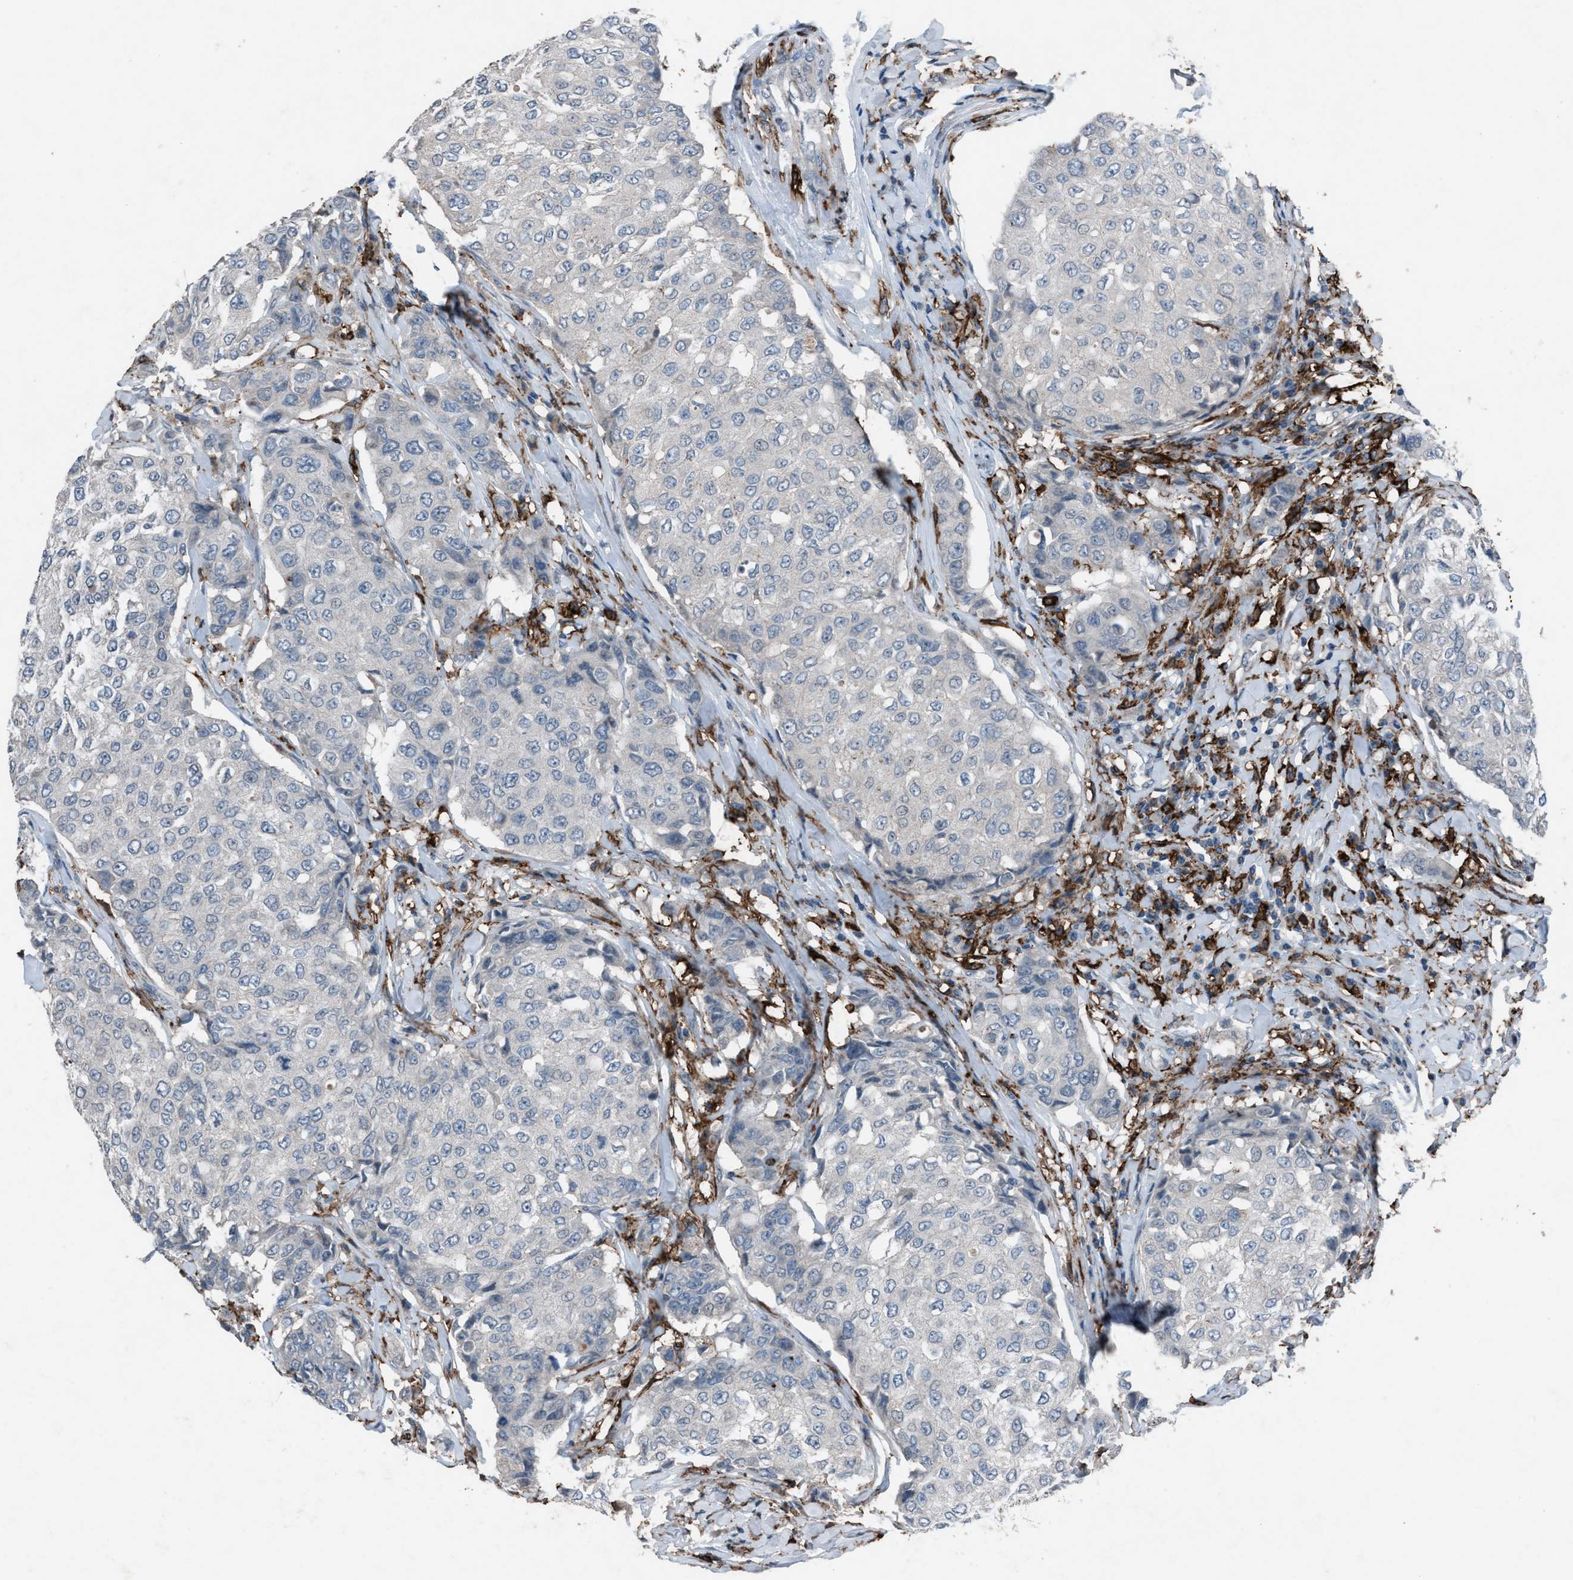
{"staining": {"intensity": "negative", "quantity": "none", "location": "none"}, "tissue": "breast cancer", "cell_type": "Tumor cells", "image_type": "cancer", "snomed": [{"axis": "morphology", "description": "Duct carcinoma"}, {"axis": "topography", "description": "Breast"}], "caption": "Photomicrograph shows no protein expression in tumor cells of breast cancer tissue.", "gene": "FCER1G", "patient": {"sex": "female", "age": 27}}